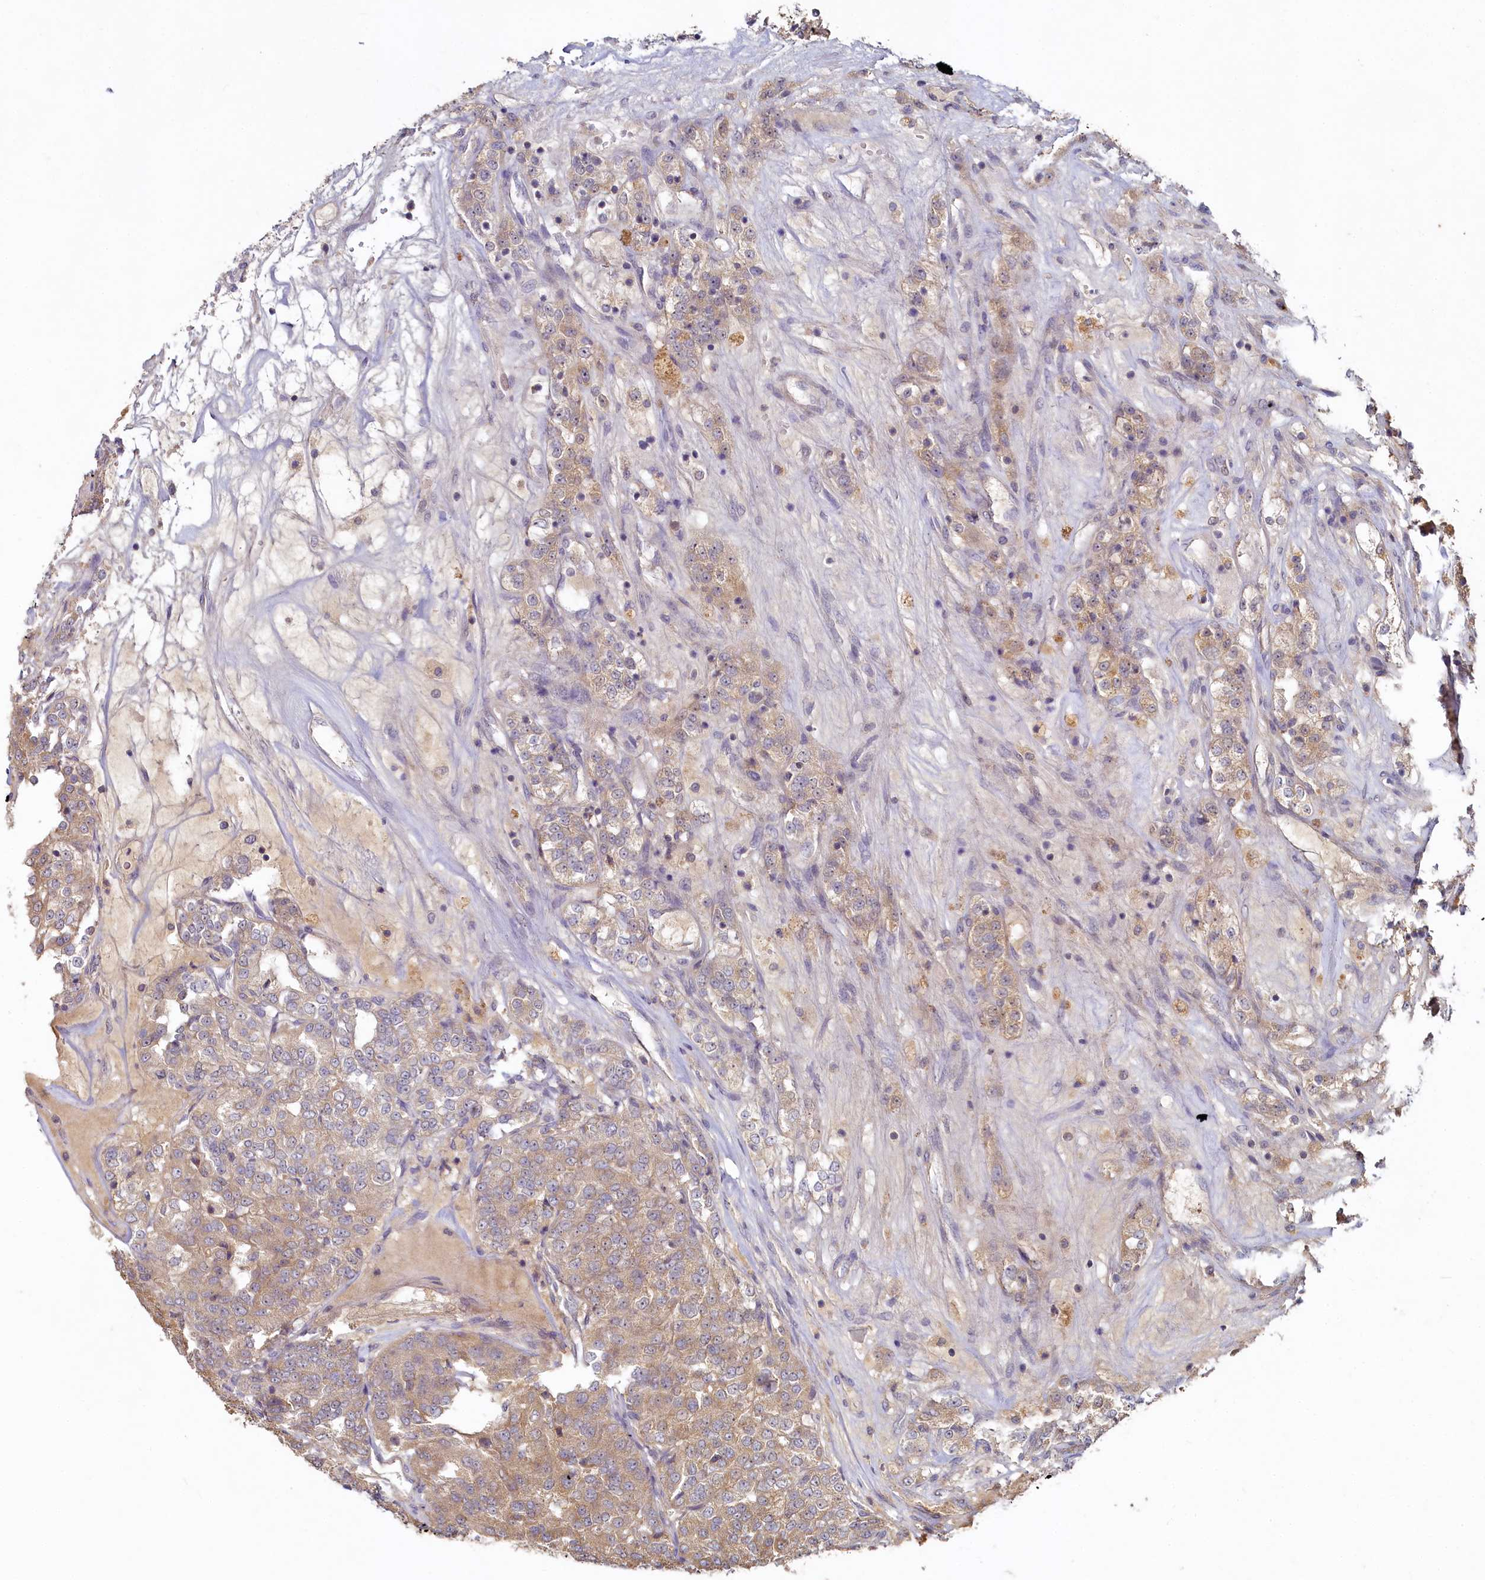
{"staining": {"intensity": "weak", "quantity": ">75%", "location": "cytoplasmic/membranous"}, "tissue": "renal cancer", "cell_type": "Tumor cells", "image_type": "cancer", "snomed": [{"axis": "morphology", "description": "Adenocarcinoma, NOS"}, {"axis": "topography", "description": "Kidney"}], "caption": "A brown stain highlights weak cytoplasmic/membranous expression of a protein in renal cancer tumor cells. (DAB (3,3'-diaminobenzidine) = brown stain, brightfield microscopy at high magnification).", "gene": "HERC3", "patient": {"sex": "female", "age": 63}}